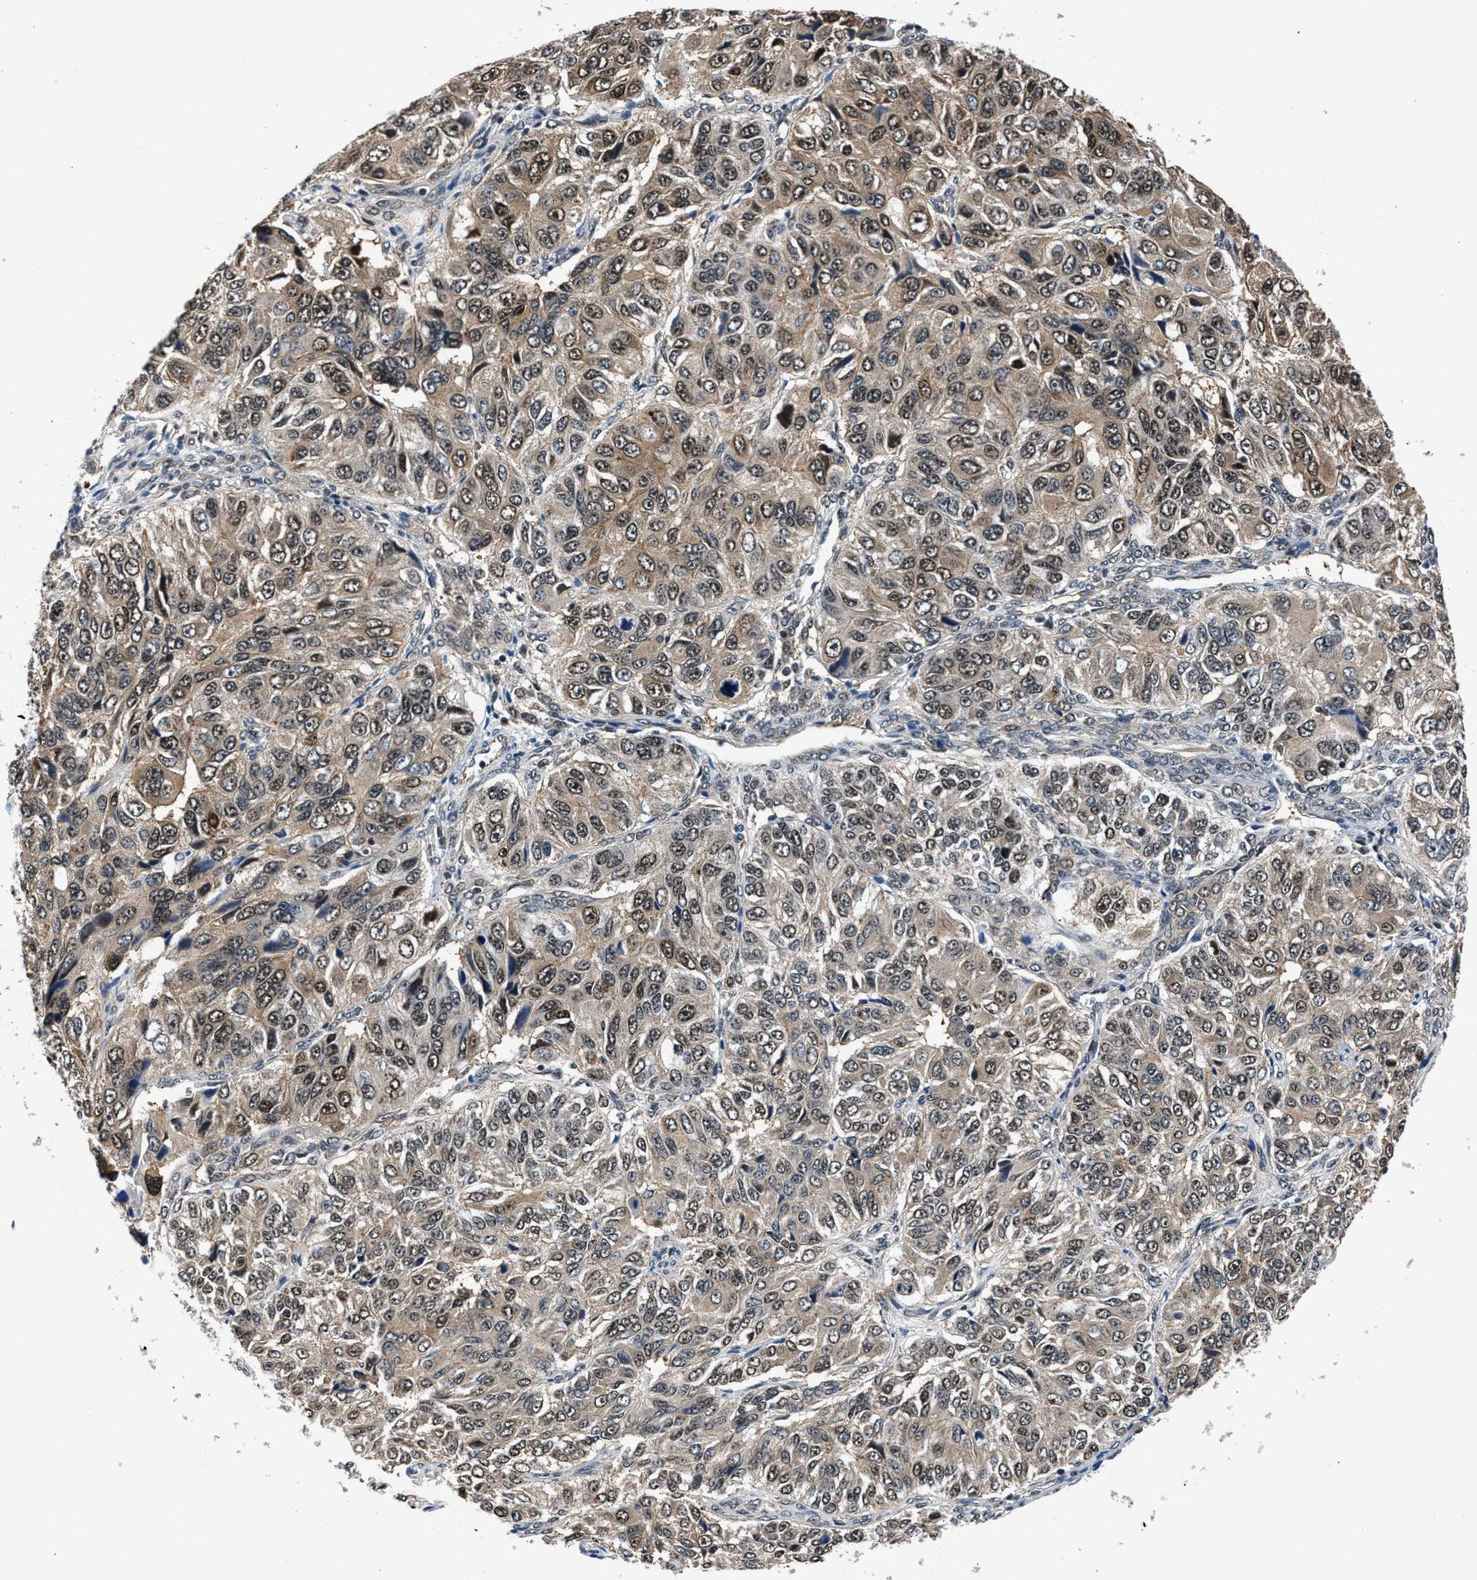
{"staining": {"intensity": "weak", "quantity": ">75%", "location": "cytoplasmic/membranous,nuclear"}, "tissue": "ovarian cancer", "cell_type": "Tumor cells", "image_type": "cancer", "snomed": [{"axis": "morphology", "description": "Carcinoma, endometroid"}, {"axis": "topography", "description": "Ovary"}], "caption": "Brown immunohistochemical staining in ovarian cancer (endometroid carcinoma) reveals weak cytoplasmic/membranous and nuclear positivity in approximately >75% of tumor cells.", "gene": "RBM33", "patient": {"sex": "female", "age": 51}}